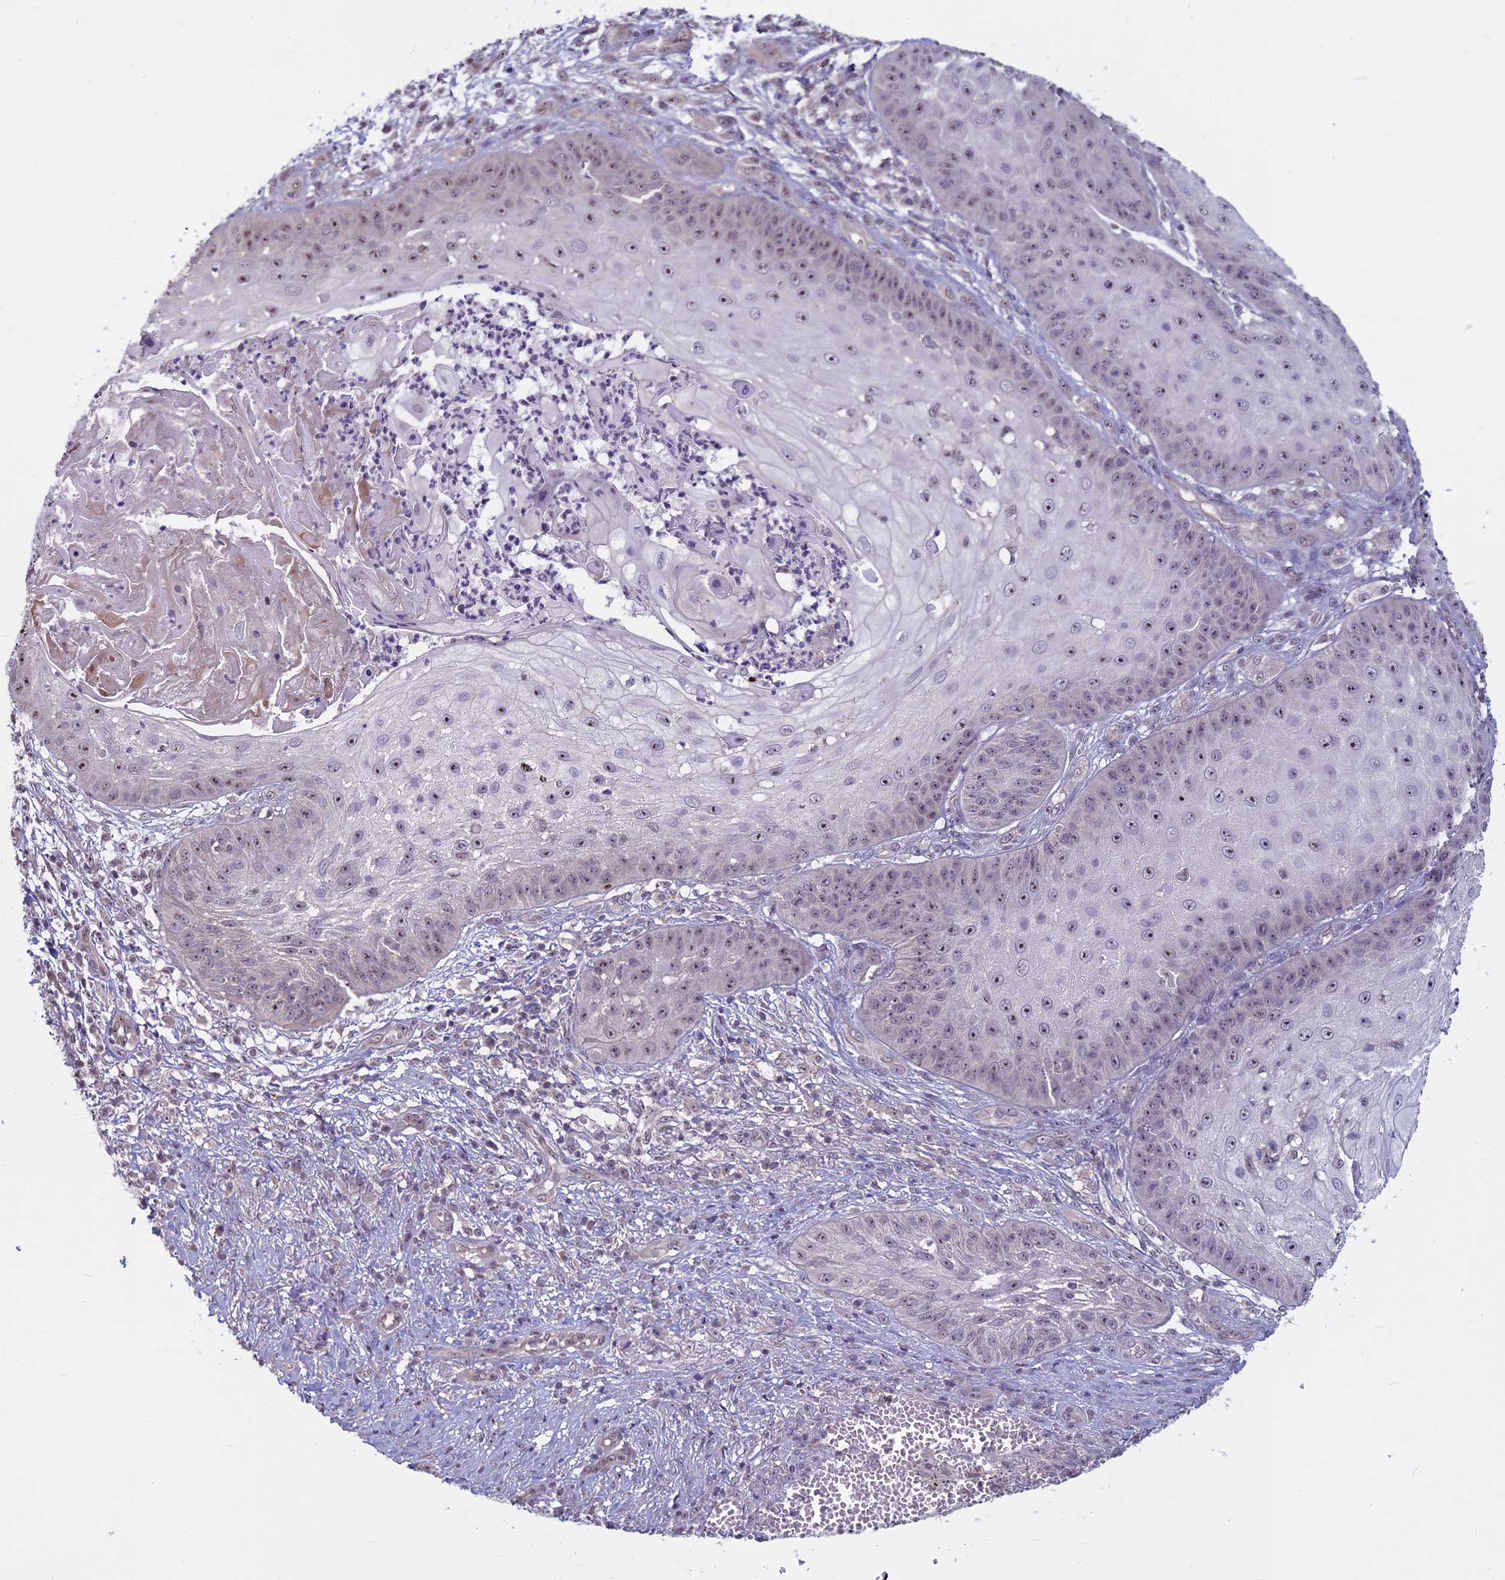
{"staining": {"intensity": "weak", "quantity": "<25%", "location": "nuclear"}, "tissue": "skin cancer", "cell_type": "Tumor cells", "image_type": "cancer", "snomed": [{"axis": "morphology", "description": "Squamous cell carcinoma, NOS"}, {"axis": "topography", "description": "Skin"}], "caption": "Tumor cells are negative for protein expression in human skin cancer (squamous cell carcinoma).", "gene": "SPIRE1", "patient": {"sex": "male", "age": 70}}